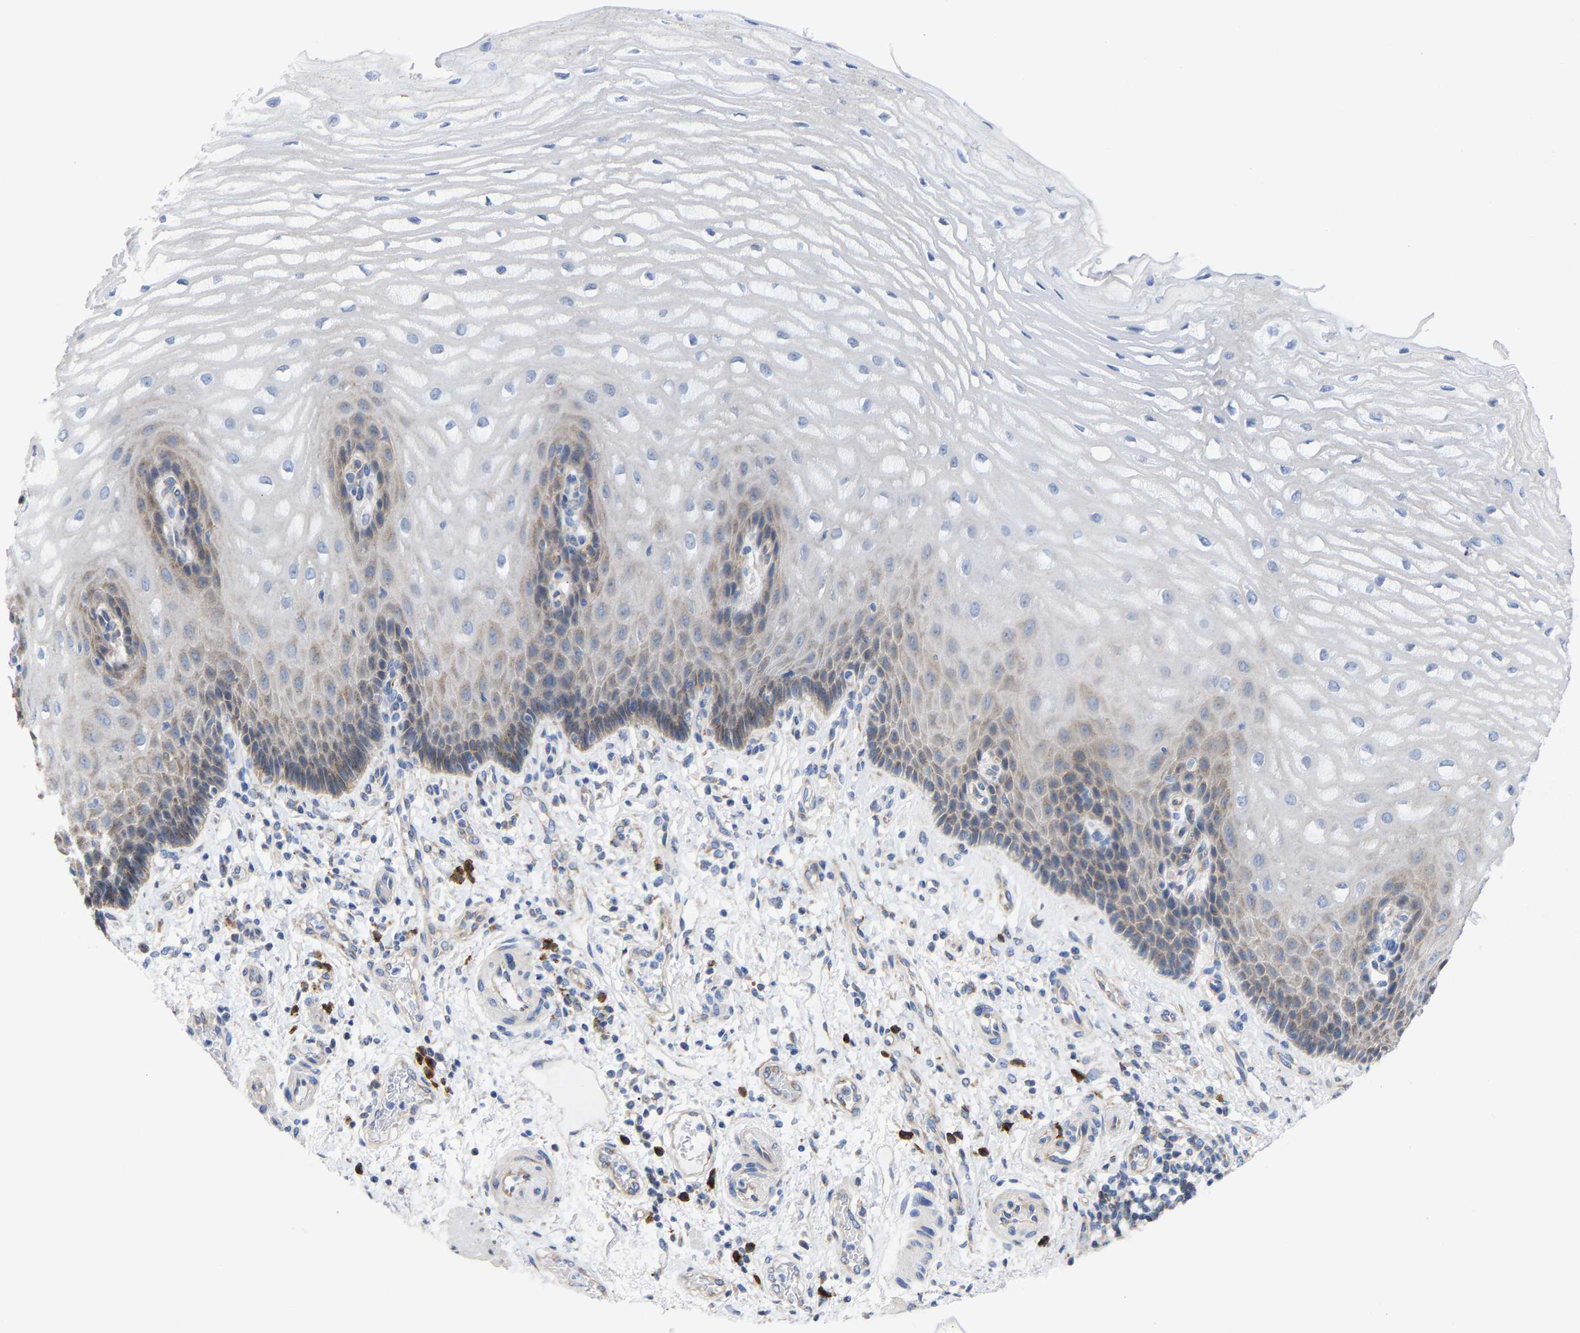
{"staining": {"intensity": "weak", "quantity": "25%-75%", "location": "cytoplasmic/membranous"}, "tissue": "esophagus", "cell_type": "Squamous epithelial cells", "image_type": "normal", "snomed": [{"axis": "morphology", "description": "Normal tissue, NOS"}, {"axis": "topography", "description": "Esophagus"}], "caption": "Immunohistochemistry (IHC) (DAB (3,3'-diaminobenzidine)) staining of normal human esophagus demonstrates weak cytoplasmic/membranous protein expression in about 25%-75% of squamous epithelial cells. The staining is performed using DAB brown chromogen to label protein expression. The nuclei are counter-stained blue using hematoxylin.", "gene": "PPP1R15A", "patient": {"sex": "male", "age": 54}}